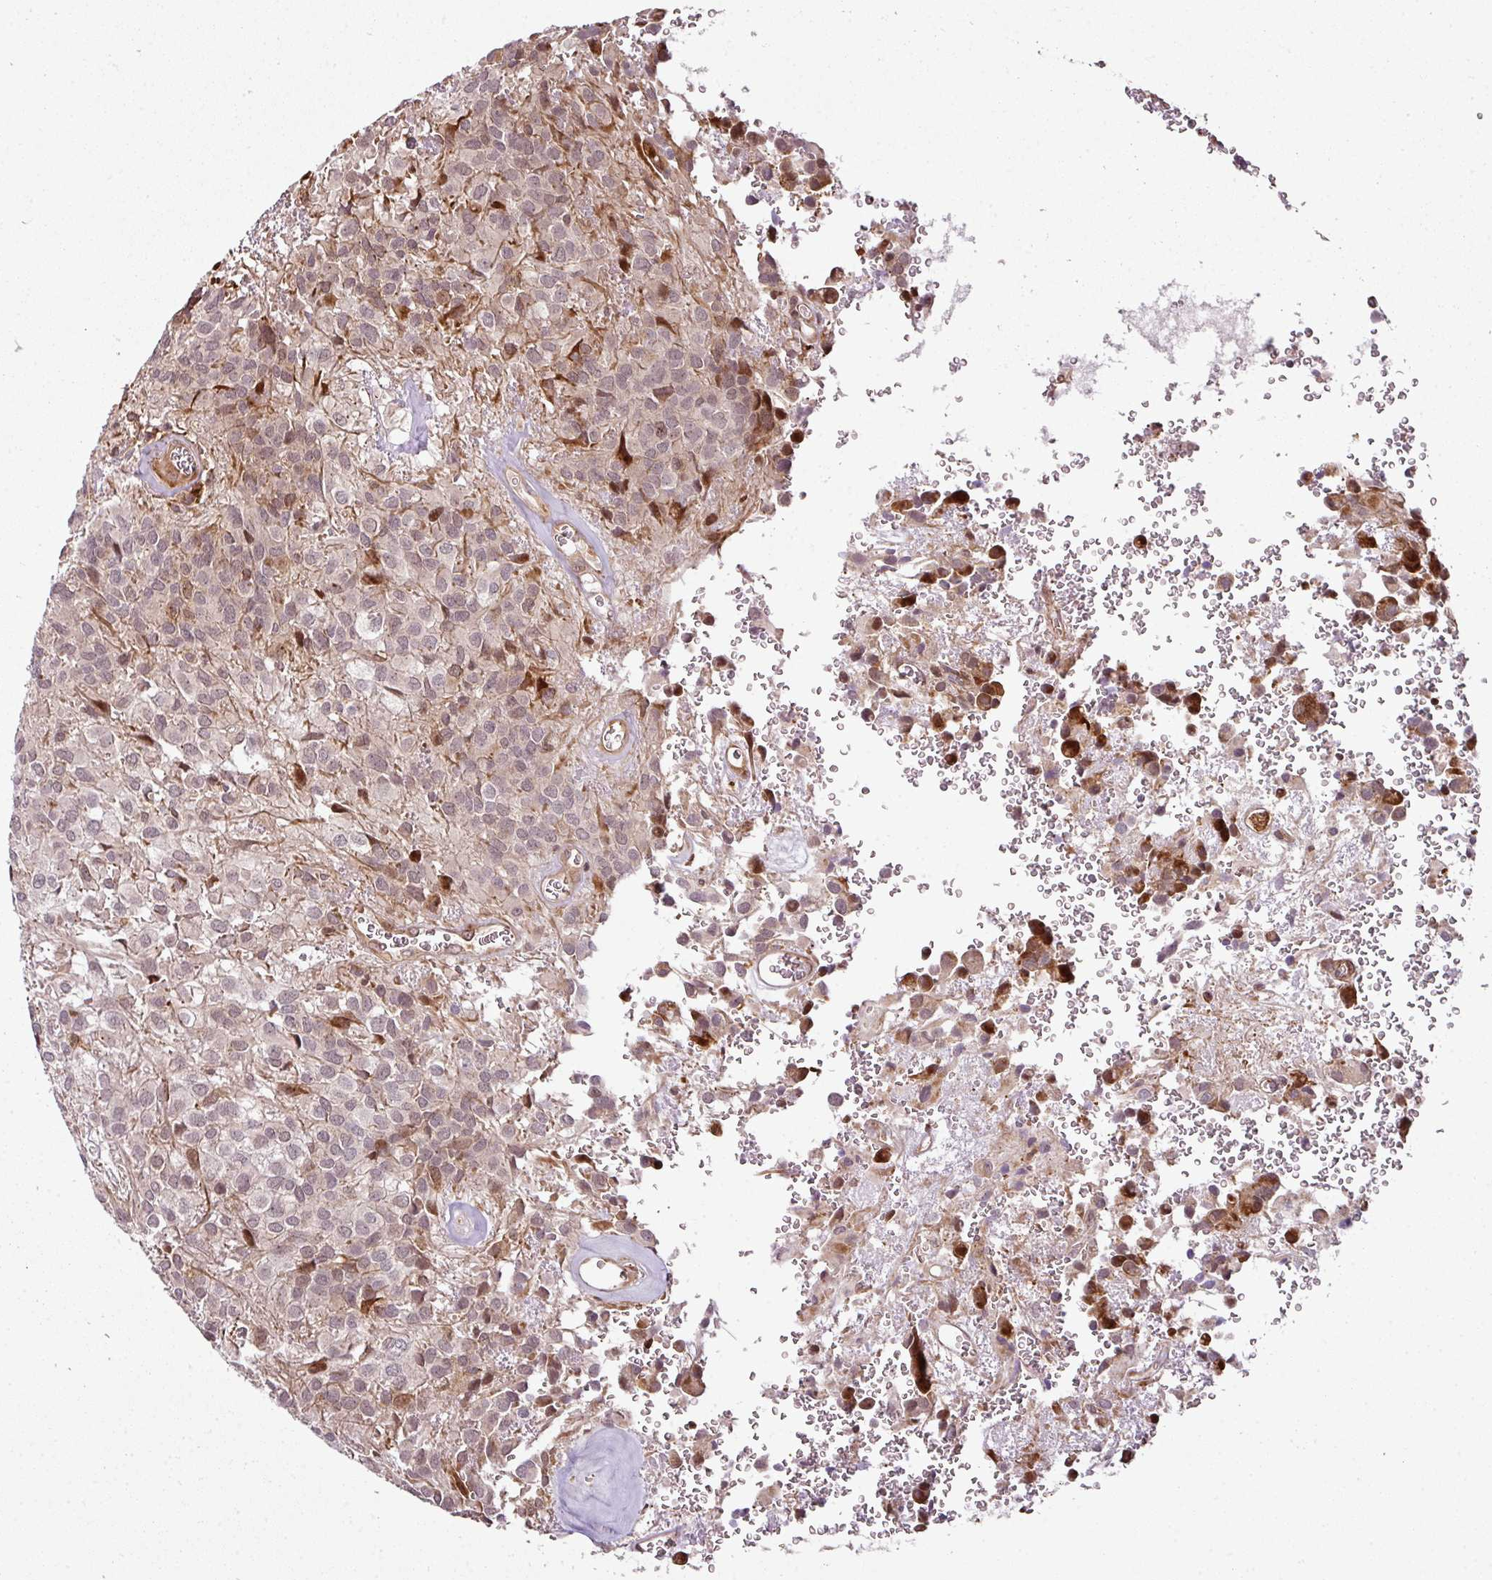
{"staining": {"intensity": "strong", "quantity": "<25%", "location": "cytoplasmic/membranous,nuclear"}, "tissue": "glioma", "cell_type": "Tumor cells", "image_type": "cancer", "snomed": [{"axis": "morphology", "description": "Glioma, malignant, Low grade"}, {"axis": "topography", "description": "Brain"}], "caption": "There is medium levels of strong cytoplasmic/membranous and nuclear staining in tumor cells of glioma, as demonstrated by immunohistochemical staining (brown color).", "gene": "ATAT1", "patient": {"sex": "male", "age": 56}}